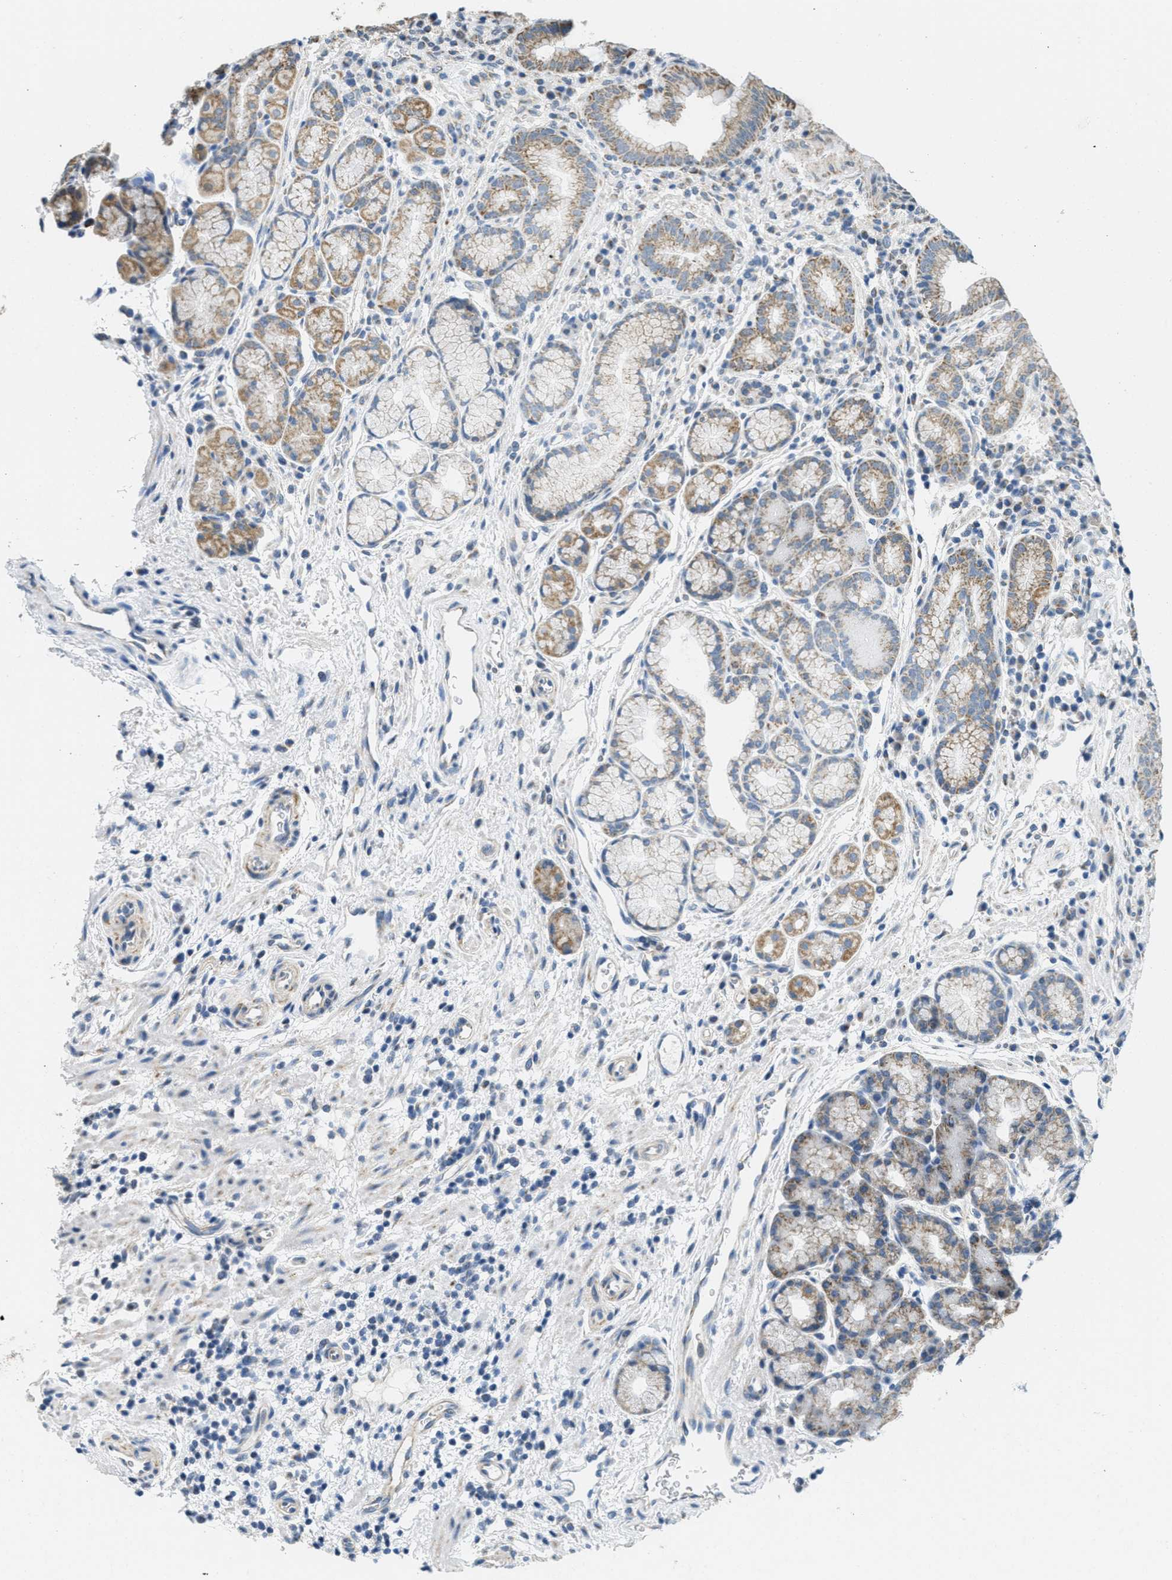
{"staining": {"intensity": "moderate", "quantity": ">75%", "location": "cytoplasmic/membranous"}, "tissue": "stomach", "cell_type": "Glandular cells", "image_type": "normal", "snomed": [{"axis": "morphology", "description": "Normal tissue, NOS"}, {"axis": "morphology", "description": "Carcinoid, malignant, NOS"}, {"axis": "topography", "description": "Stomach, upper"}], "caption": "Immunohistochemistry staining of unremarkable stomach, which demonstrates medium levels of moderate cytoplasmic/membranous expression in approximately >75% of glandular cells indicating moderate cytoplasmic/membranous protein staining. The staining was performed using DAB (3,3'-diaminobenzidine) (brown) for protein detection and nuclei were counterstained in hematoxylin (blue).", "gene": "TOMM70", "patient": {"sex": "male", "age": 39}}